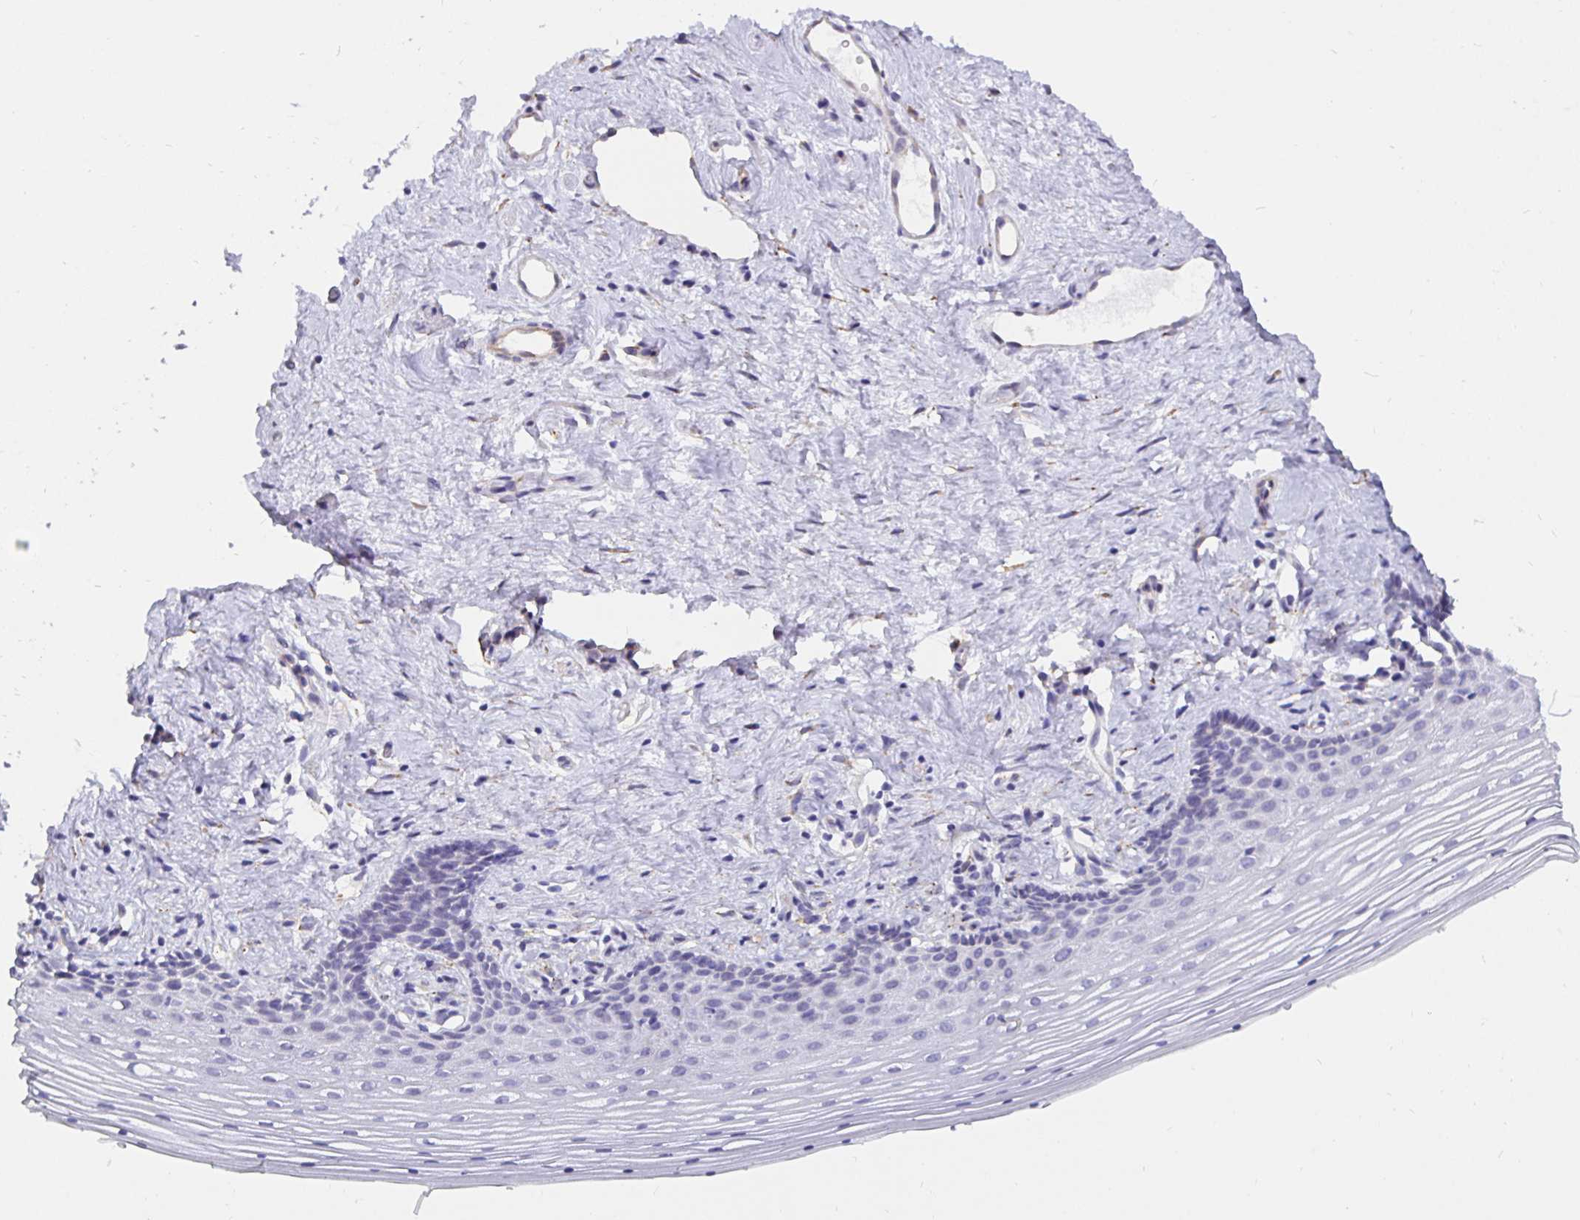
{"staining": {"intensity": "negative", "quantity": "none", "location": "none"}, "tissue": "vagina", "cell_type": "Squamous epithelial cells", "image_type": "normal", "snomed": [{"axis": "morphology", "description": "Normal tissue, NOS"}, {"axis": "topography", "description": "Vagina"}], "caption": "Vagina stained for a protein using immunohistochemistry reveals no expression squamous epithelial cells.", "gene": "DNAI2", "patient": {"sex": "female", "age": 42}}